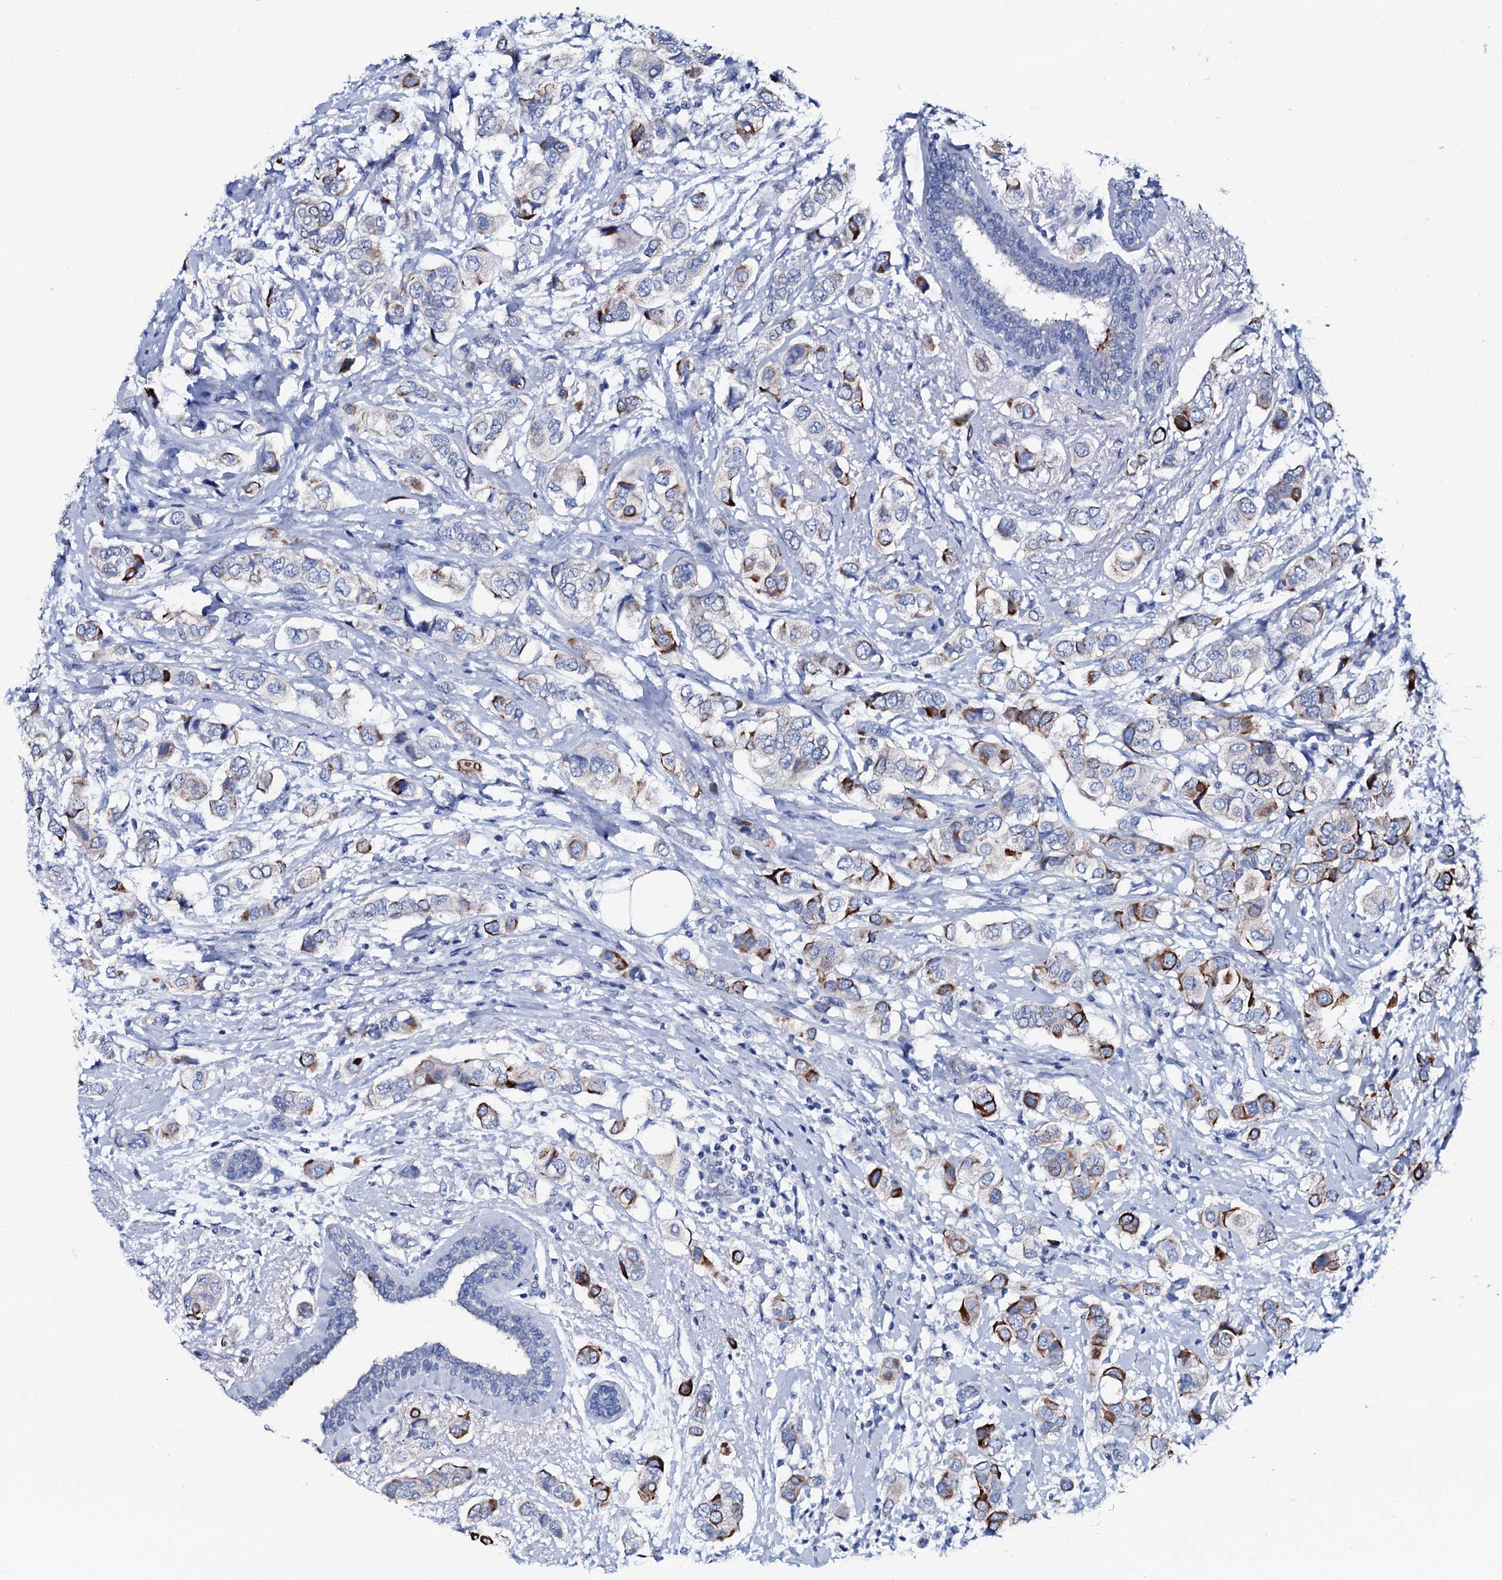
{"staining": {"intensity": "strong", "quantity": "25%-75%", "location": "cytoplasmic/membranous"}, "tissue": "breast cancer", "cell_type": "Tumor cells", "image_type": "cancer", "snomed": [{"axis": "morphology", "description": "Lobular carcinoma"}, {"axis": "topography", "description": "Breast"}], "caption": "Immunohistochemical staining of breast cancer demonstrates strong cytoplasmic/membranous protein positivity in approximately 25%-75% of tumor cells.", "gene": "GYS2", "patient": {"sex": "female", "age": 51}}